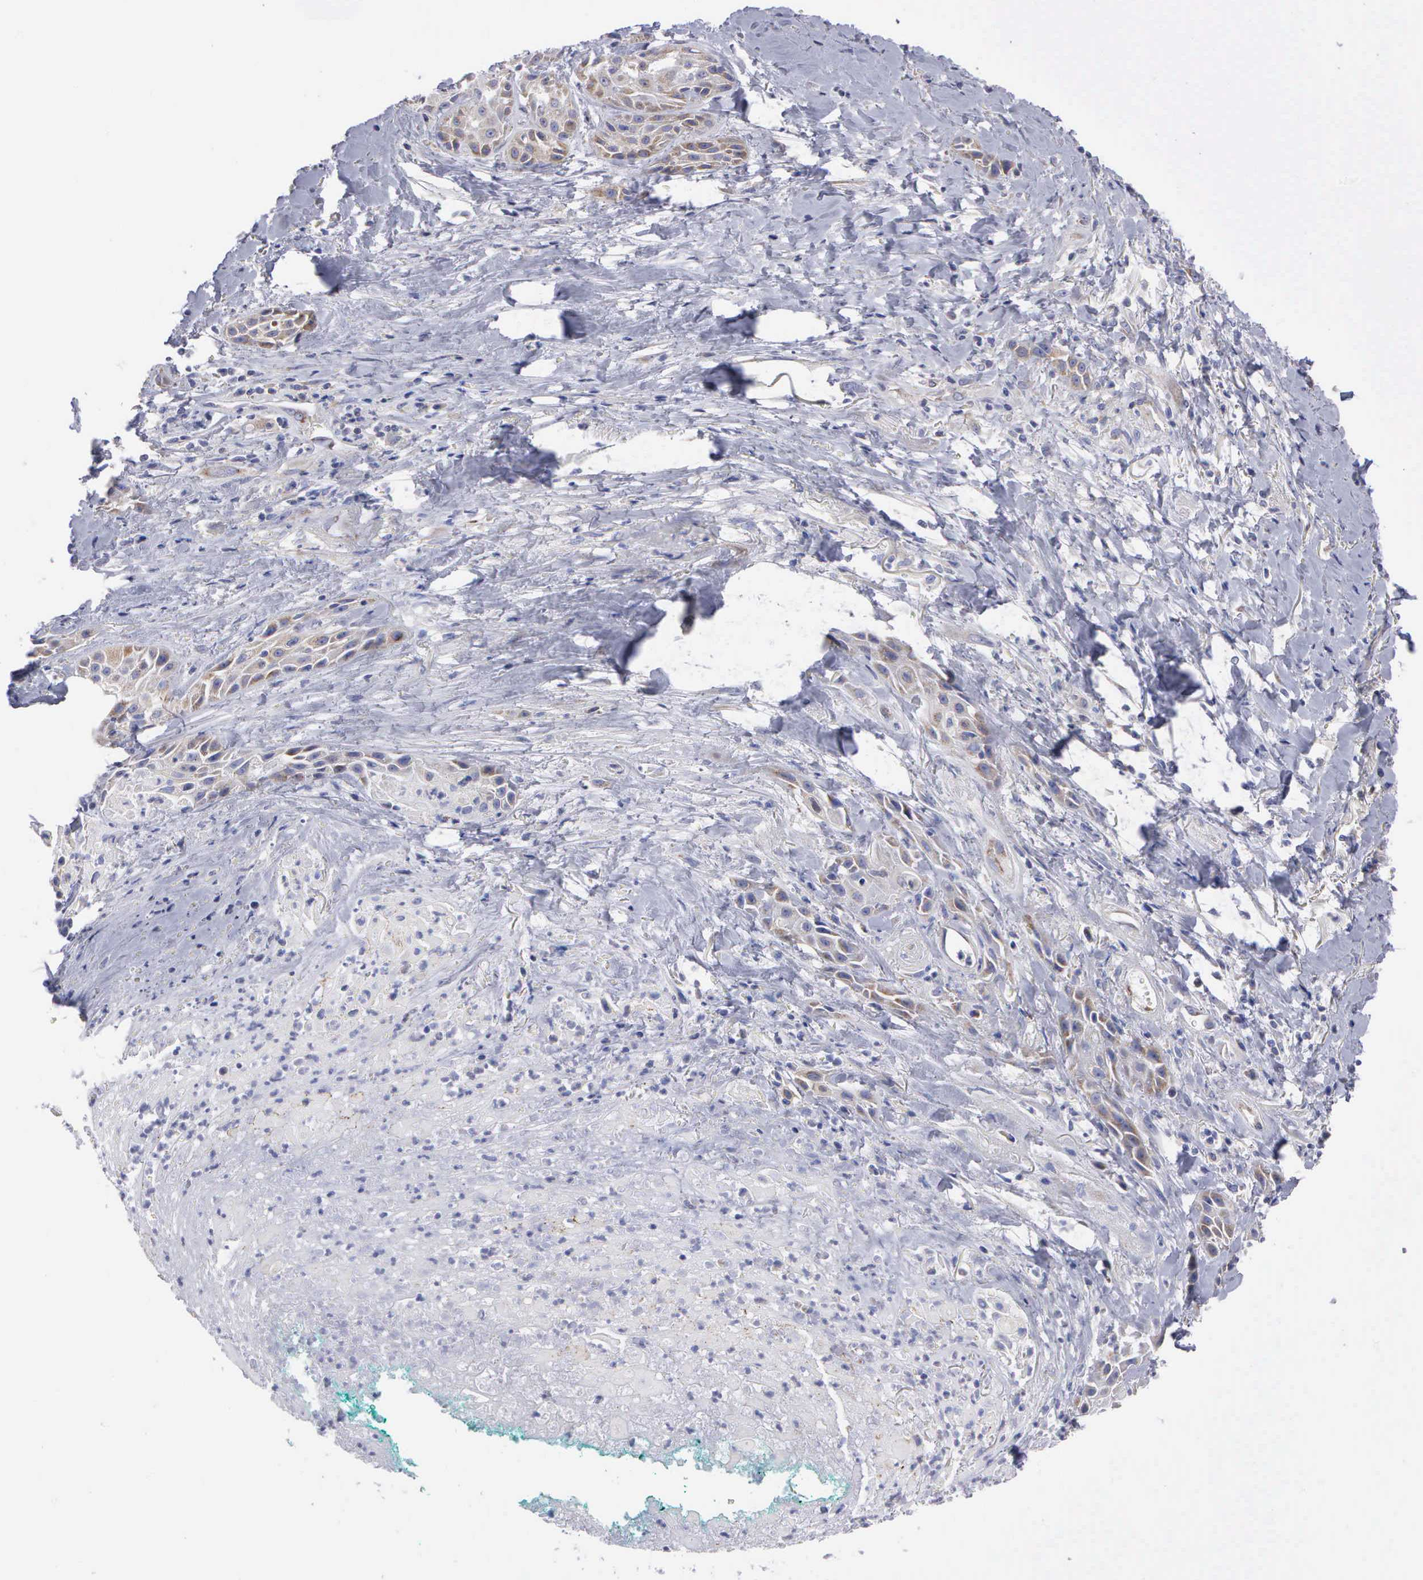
{"staining": {"intensity": "moderate", "quantity": "25%-75%", "location": "cytoplasmic/membranous"}, "tissue": "skin cancer", "cell_type": "Tumor cells", "image_type": "cancer", "snomed": [{"axis": "morphology", "description": "Squamous cell carcinoma, NOS"}, {"axis": "topography", "description": "Skin"}, {"axis": "topography", "description": "Anal"}], "caption": "IHC photomicrograph of skin squamous cell carcinoma stained for a protein (brown), which displays medium levels of moderate cytoplasmic/membranous expression in approximately 25%-75% of tumor cells.", "gene": "APOOL", "patient": {"sex": "male", "age": 64}}